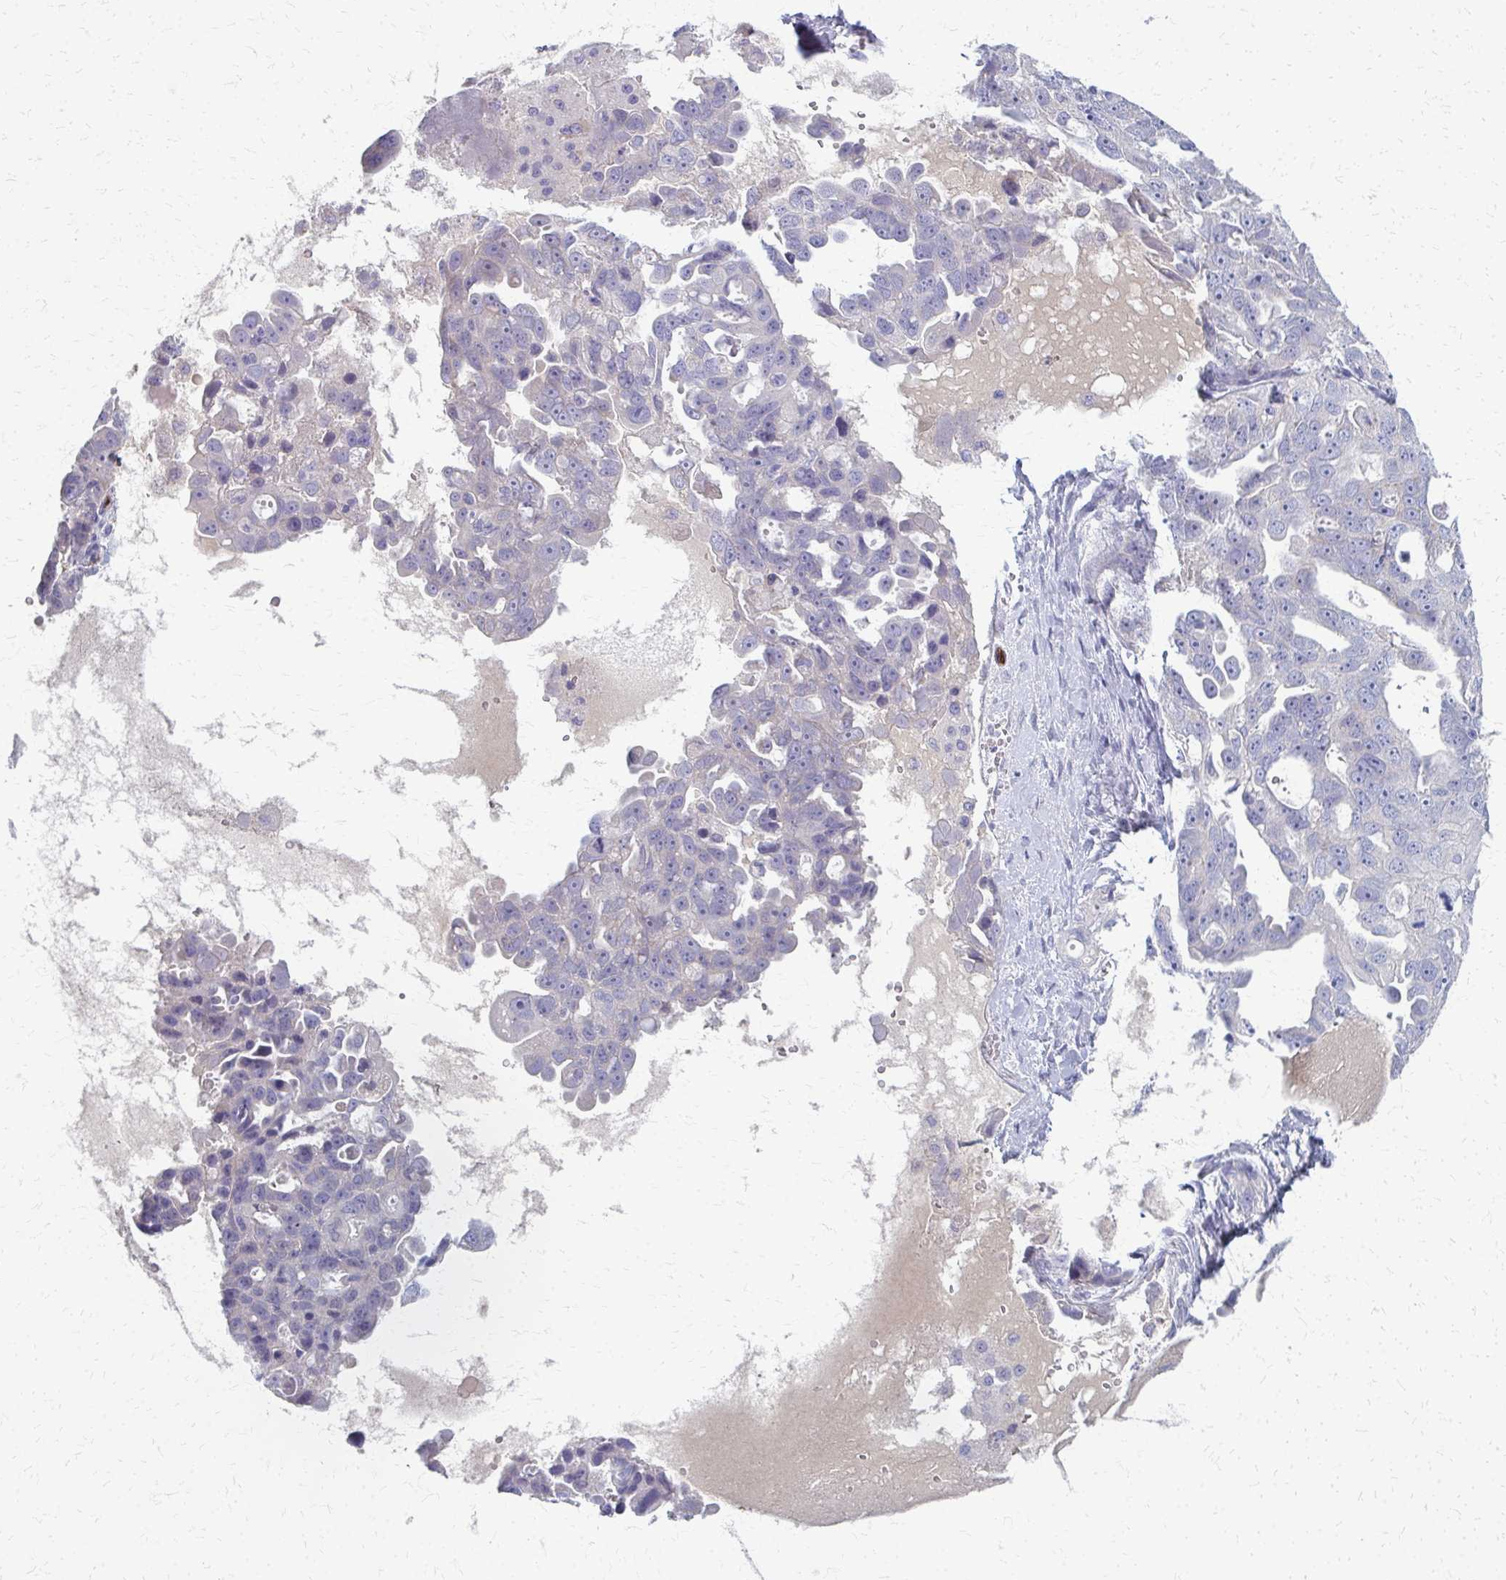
{"staining": {"intensity": "negative", "quantity": "none", "location": "none"}, "tissue": "ovarian cancer", "cell_type": "Tumor cells", "image_type": "cancer", "snomed": [{"axis": "morphology", "description": "Carcinoma, endometroid"}, {"axis": "topography", "description": "Ovary"}], "caption": "Ovarian cancer (endometroid carcinoma) stained for a protein using IHC exhibits no expression tumor cells.", "gene": "ADIPOQ", "patient": {"sex": "female", "age": 70}}